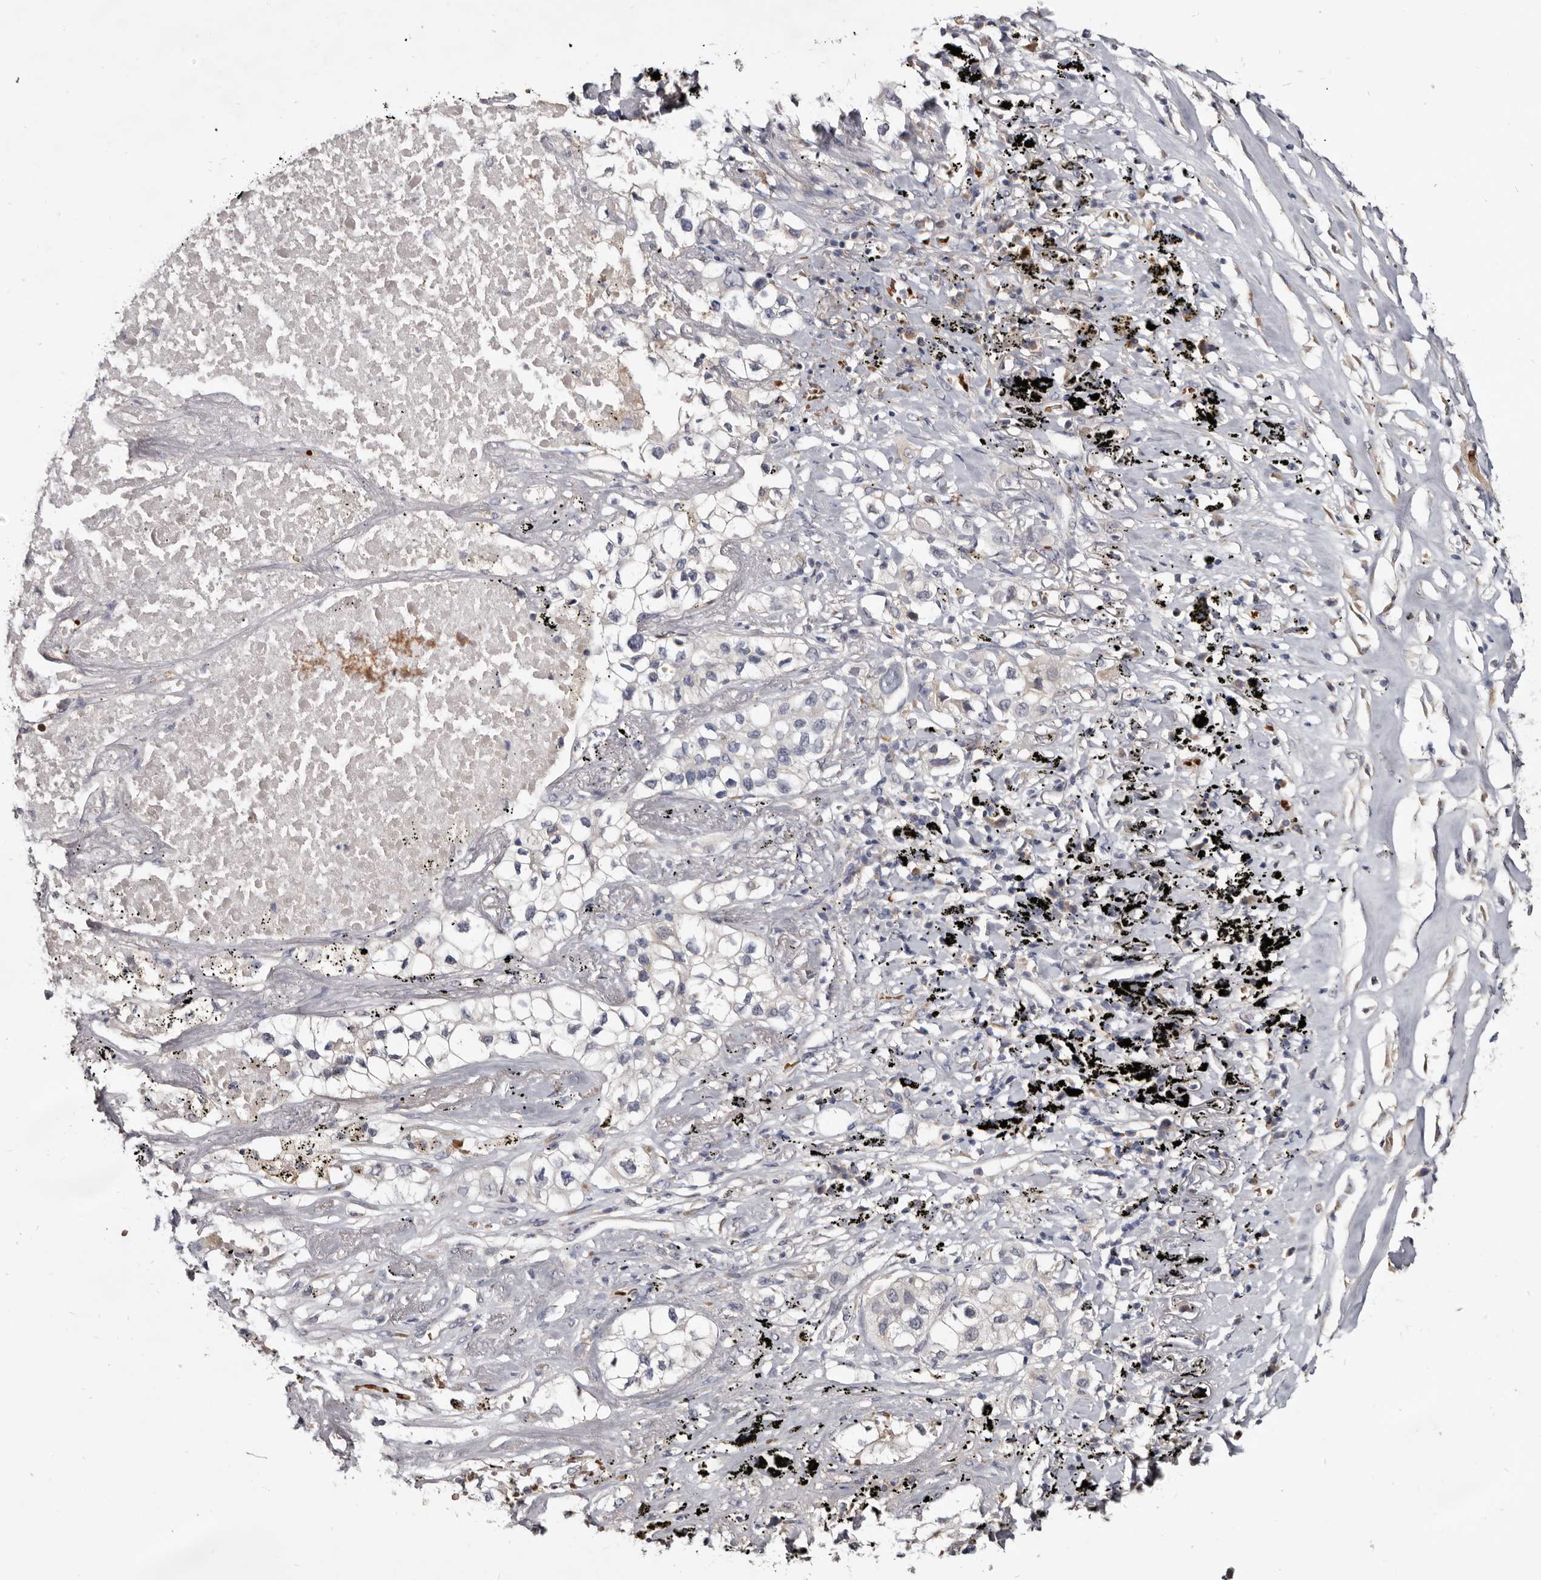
{"staining": {"intensity": "negative", "quantity": "none", "location": "none"}, "tissue": "lung cancer", "cell_type": "Tumor cells", "image_type": "cancer", "snomed": [{"axis": "morphology", "description": "Adenocarcinoma, NOS"}, {"axis": "topography", "description": "Lung"}], "caption": "Tumor cells show no significant protein positivity in lung cancer.", "gene": "NENF", "patient": {"sex": "male", "age": 63}}